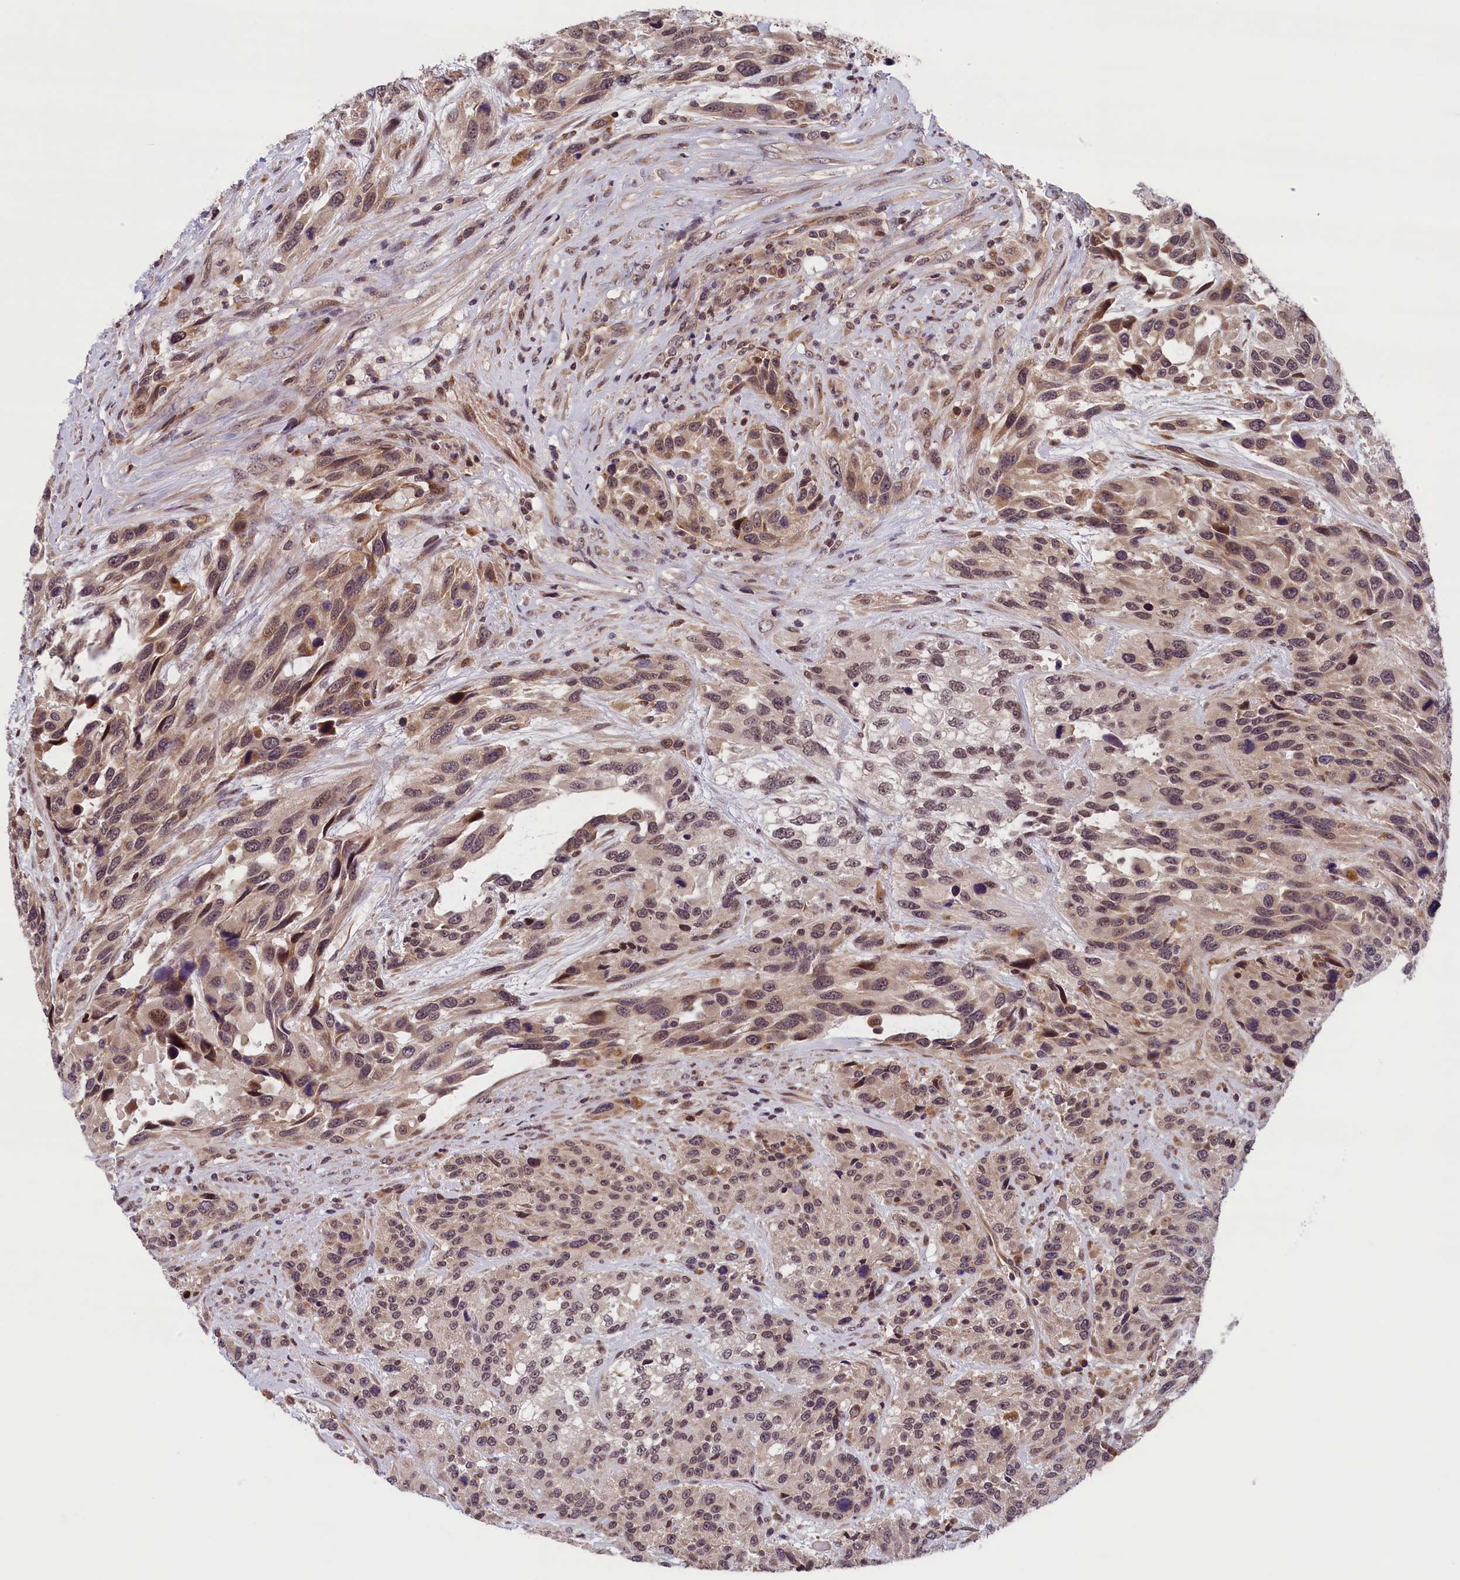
{"staining": {"intensity": "weak", "quantity": ">75%", "location": "cytoplasmic/membranous,nuclear"}, "tissue": "urothelial cancer", "cell_type": "Tumor cells", "image_type": "cancer", "snomed": [{"axis": "morphology", "description": "Urothelial carcinoma, High grade"}, {"axis": "topography", "description": "Urinary bladder"}], "caption": "Immunohistochemical staining of human high-grade urothelial carcinoma displays low levels of weak cytoplasmic/membranous and nuclear protein expression in about >75% of tumor cells. The staining is performed using DAB brown chromogen to label protein expression. The nuclei are counter-stained blue using hematoxylin.", "gene": "KCNK6", "patient": {"sex": "female", "age": 70}}